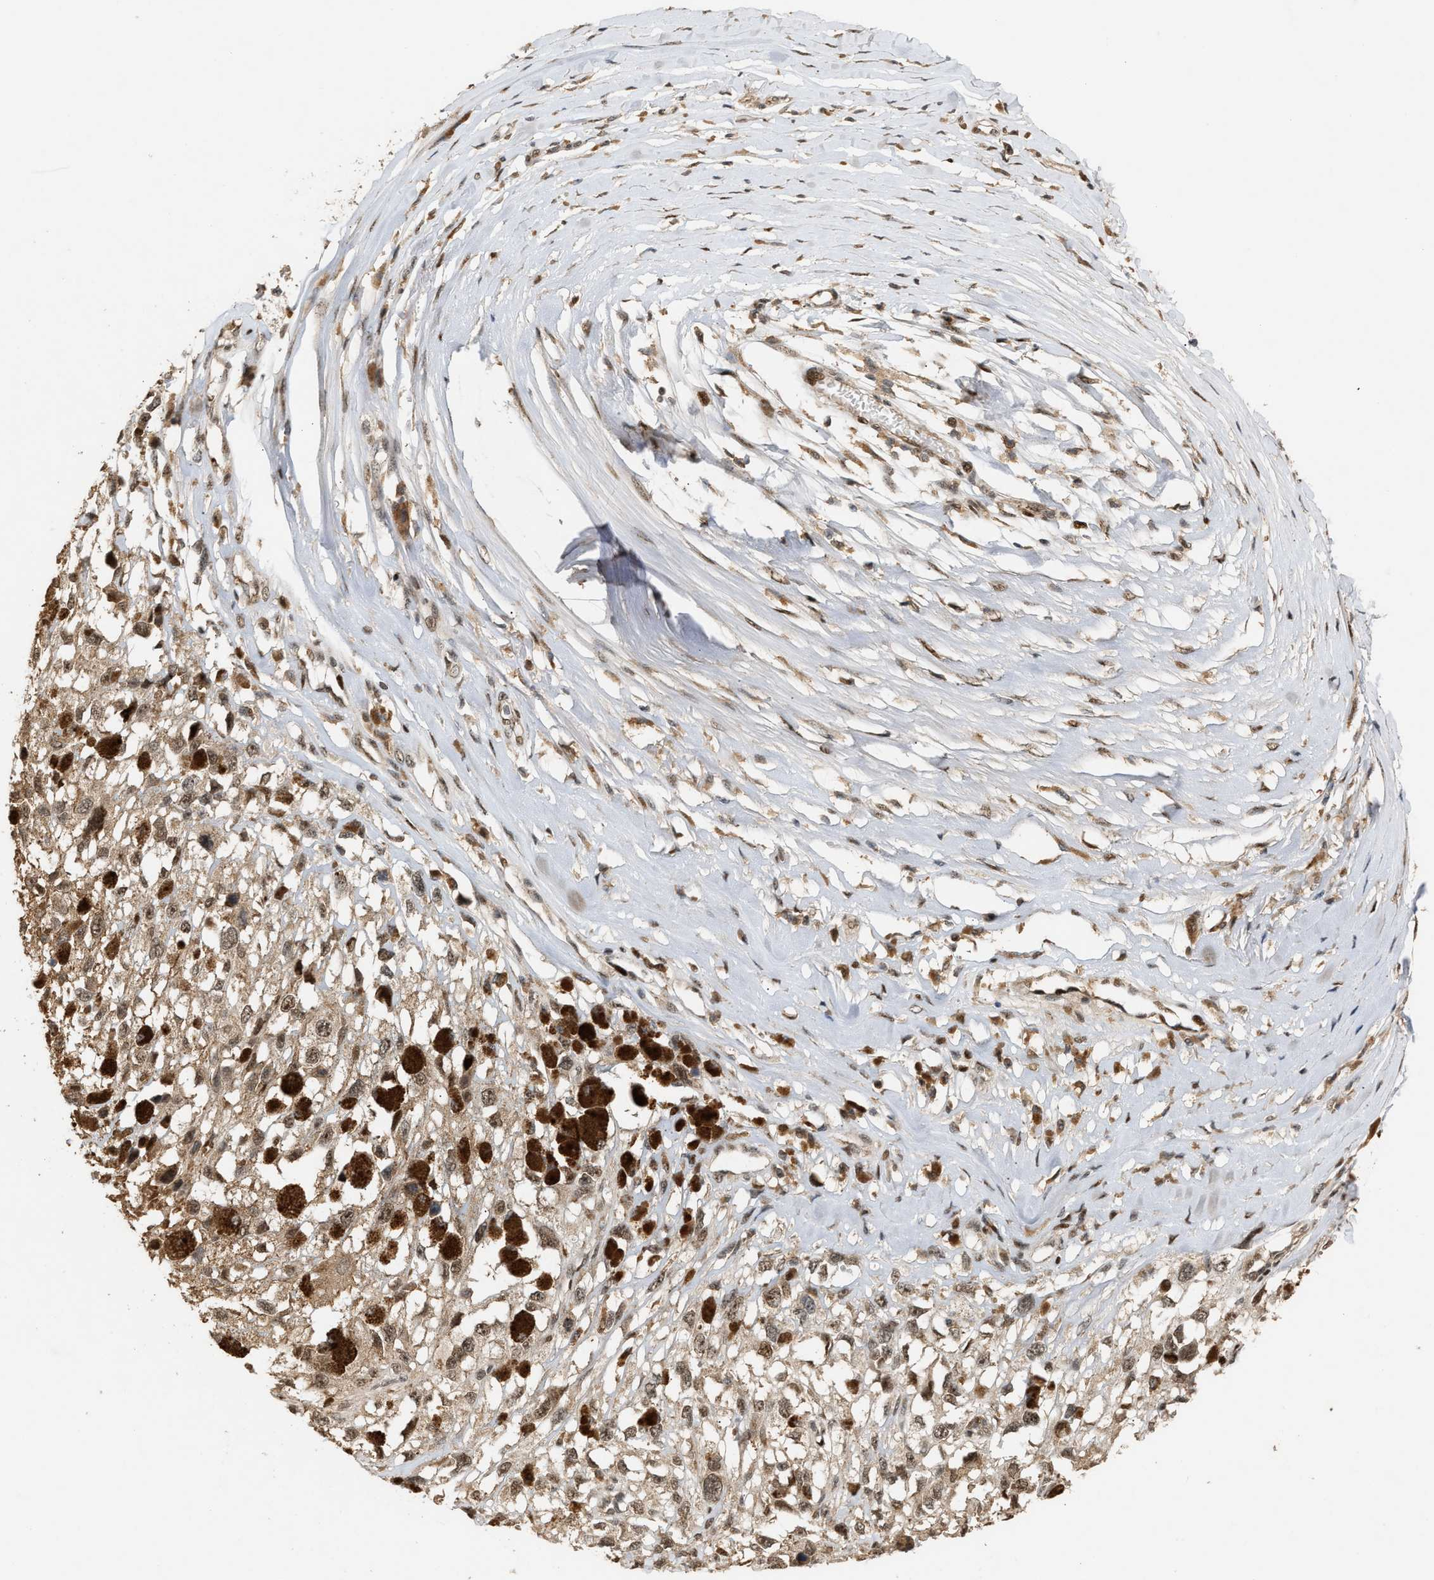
{"staining": {"intensity": "weak", "quantity": ">75%", "location": "cytoplasmic/membranous,nuclear"}, "tissue": "melanoma", "cell_type": "Tumor cells", "image_type": "cancer", "snomed": [{"axis": "morphology", "description": "Malignant melanoma, Metastatic site"}, {"axis": "topography", "description": "Lymph node"}], "caption": "Human malignant melanoma (metastatic site) stained for a protein (brown) shows weak cytoplasmic/membranous and nuclear positive staining in approximately >75% of tumor cells.", "gene": "ZFAND5", "patient": {"sex": "male", "age": 59}}